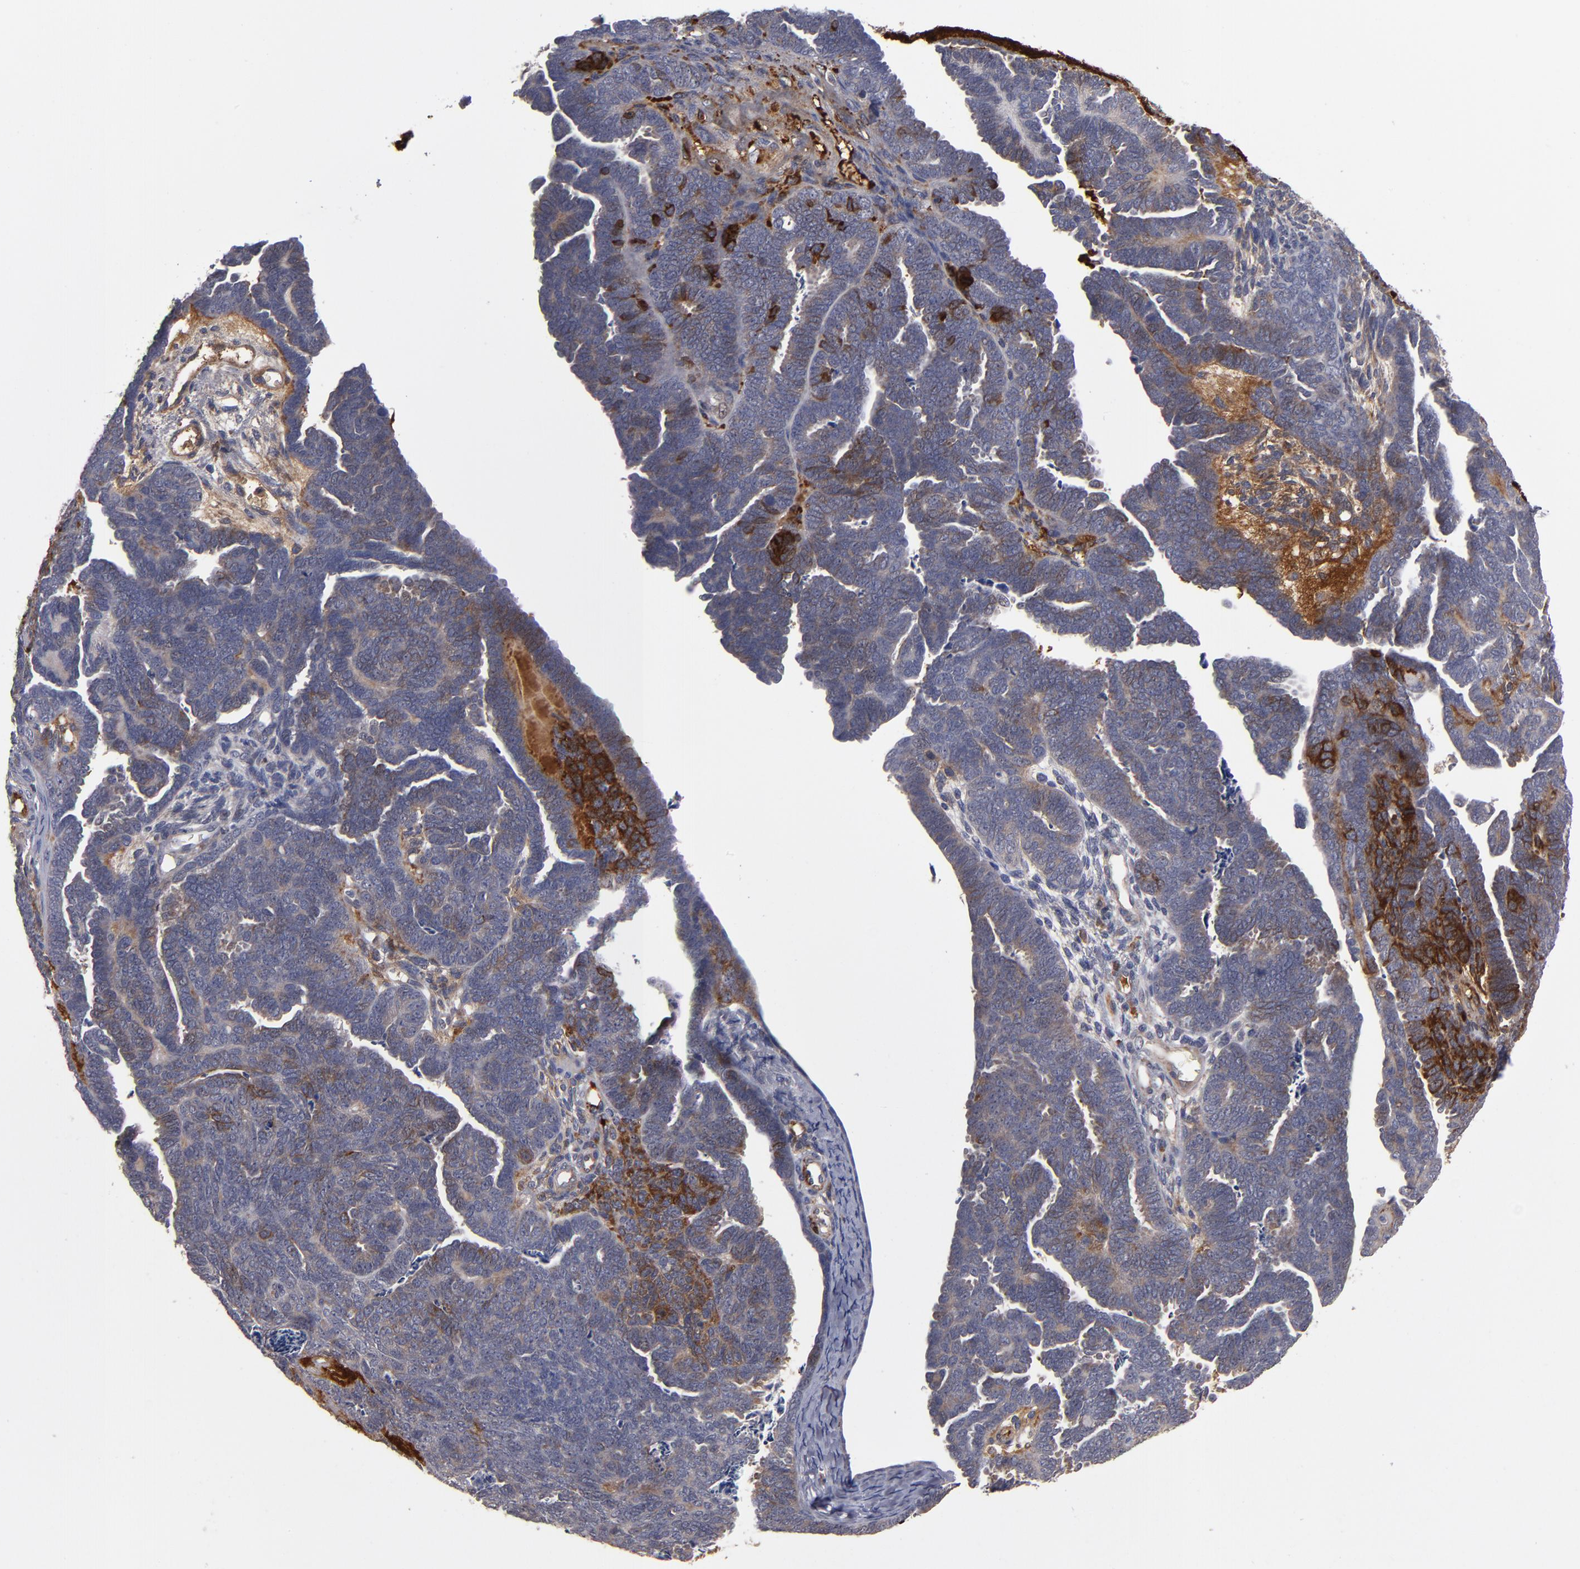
{"staining": {"intensity": "moderate", "quantity": ">75%", "location": "cytoplasmic/membranous"}, "tissue": "endometrial cancer", "cell_type": "Tumor cells", "image_type": "cancer", "snomed": [{"axis": "morphology", "description": "Neoplasm, malignant, NOS"}, {"axis": "topography", "description": "Endometrium"}], "caption": "Immunohistochemical staining of human endometrial cancer (malignant neoplasm) shows moderate cytoplasmic/membranous protein expression in approximately >75% of tumor cells. The staining was performed using DAB (3,3'-diaminobenzidine) to visualize the protein expression in brown, while the nuclei were stained in blue with hematoxylin (Magnification: 20x).", "gene": "EXD2", "patient": {"sex": "female", "age": 74}}